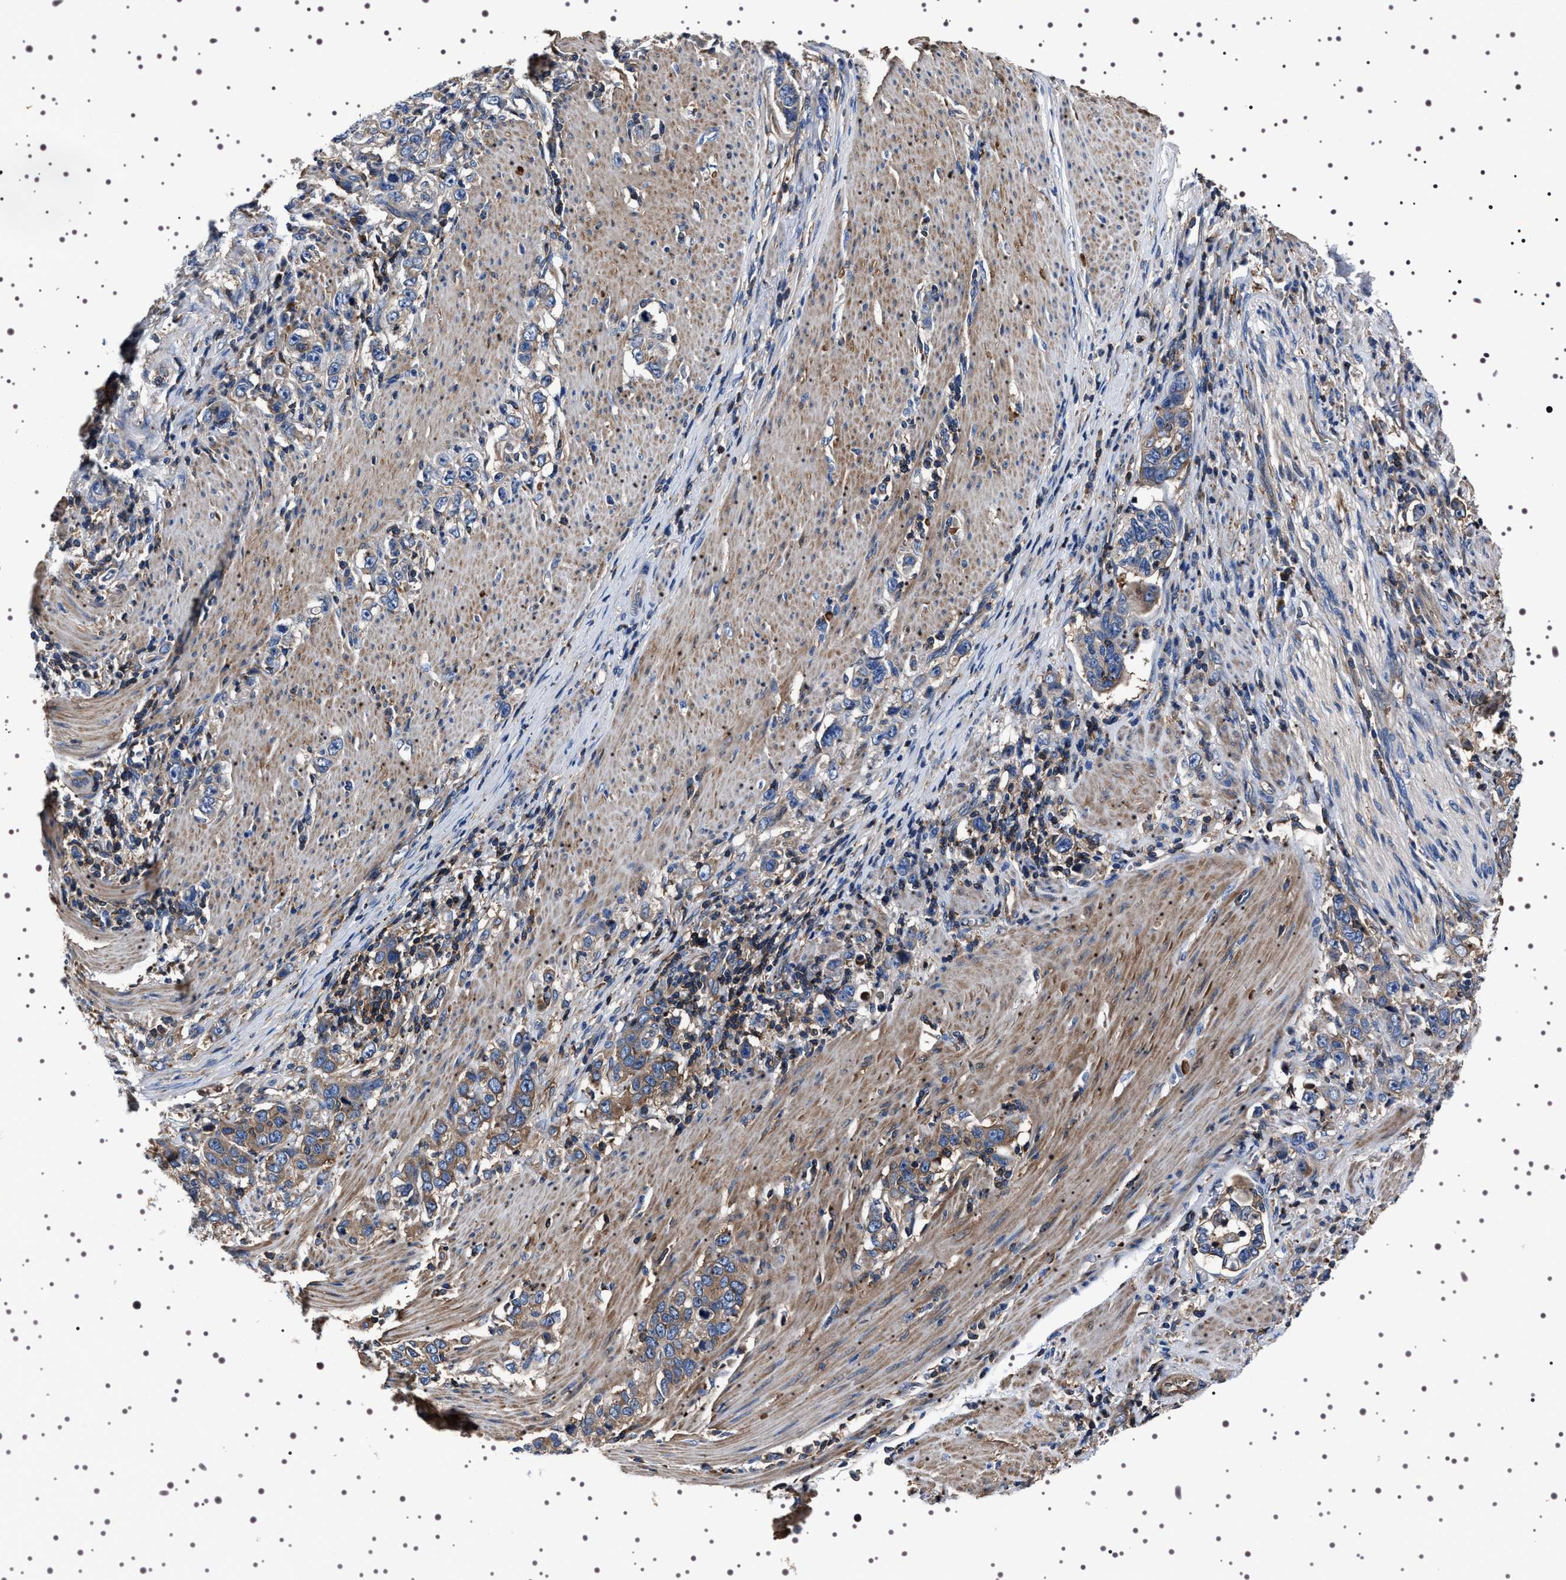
{"staining": {"intensity": "moderate", "quantity": "25%-75%", "location": "cytoplasmic/membranous"}, "tissue": "stomach cancer", "cell_type": "Tumor cells", "image_type": "cancer", "snomed": [{"axis": "morphology", "description": "Adenocarcinoma, NOS"}, {"axis": "topography", "description": "Stomach, lower"}], "caption": "Stomach cancer (adenocarcinoma) tissue demonstrates moderate cytoplasmic/membranous positivity in approximately 25%-75% of tumor cells", "gene": "WDR1", "patient": {"sex": "female", "age": 72}}